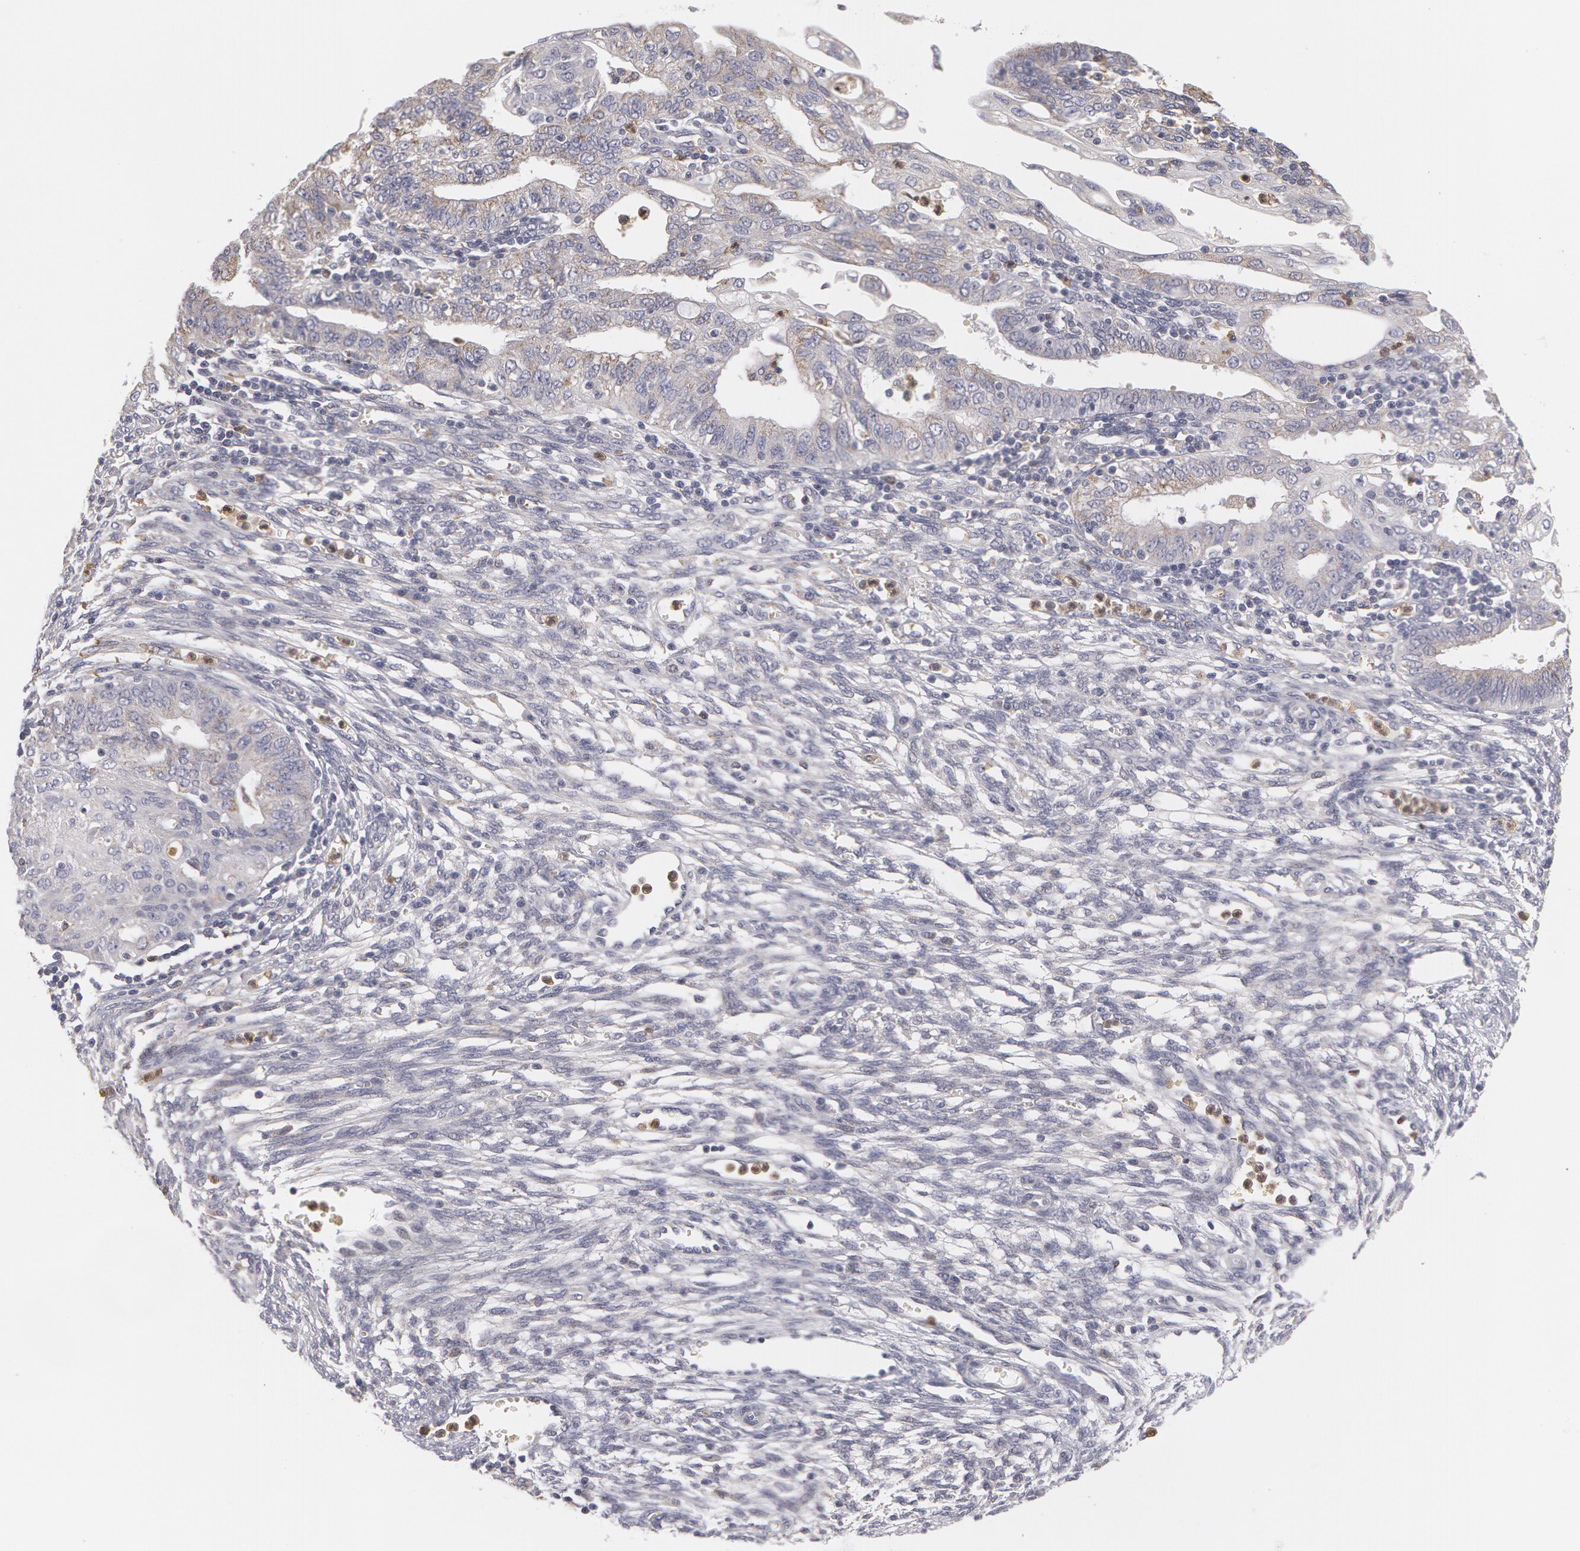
{"staining": {"intensity": "weak", "quantity": "25%-75%", "location": "cytoplasmic/membranous"}, "tissue": "endometrial cancer", "cell_type": "Tumor cells", "image_type": "cancer", "snomed": [{"axis": "morphology", "description": "Adenocarcinoma, NOS"}, {"axis": "topography", "description": "Endometrium"}], "caption": "Tumor cells reveal low levels of weak cytoplasmic/membranous expression in approximately 25%-75% of cells in adenocarcinoma (endometrial).", "gene": "CAT", "patient": {"sex": "female", "age": 51}}